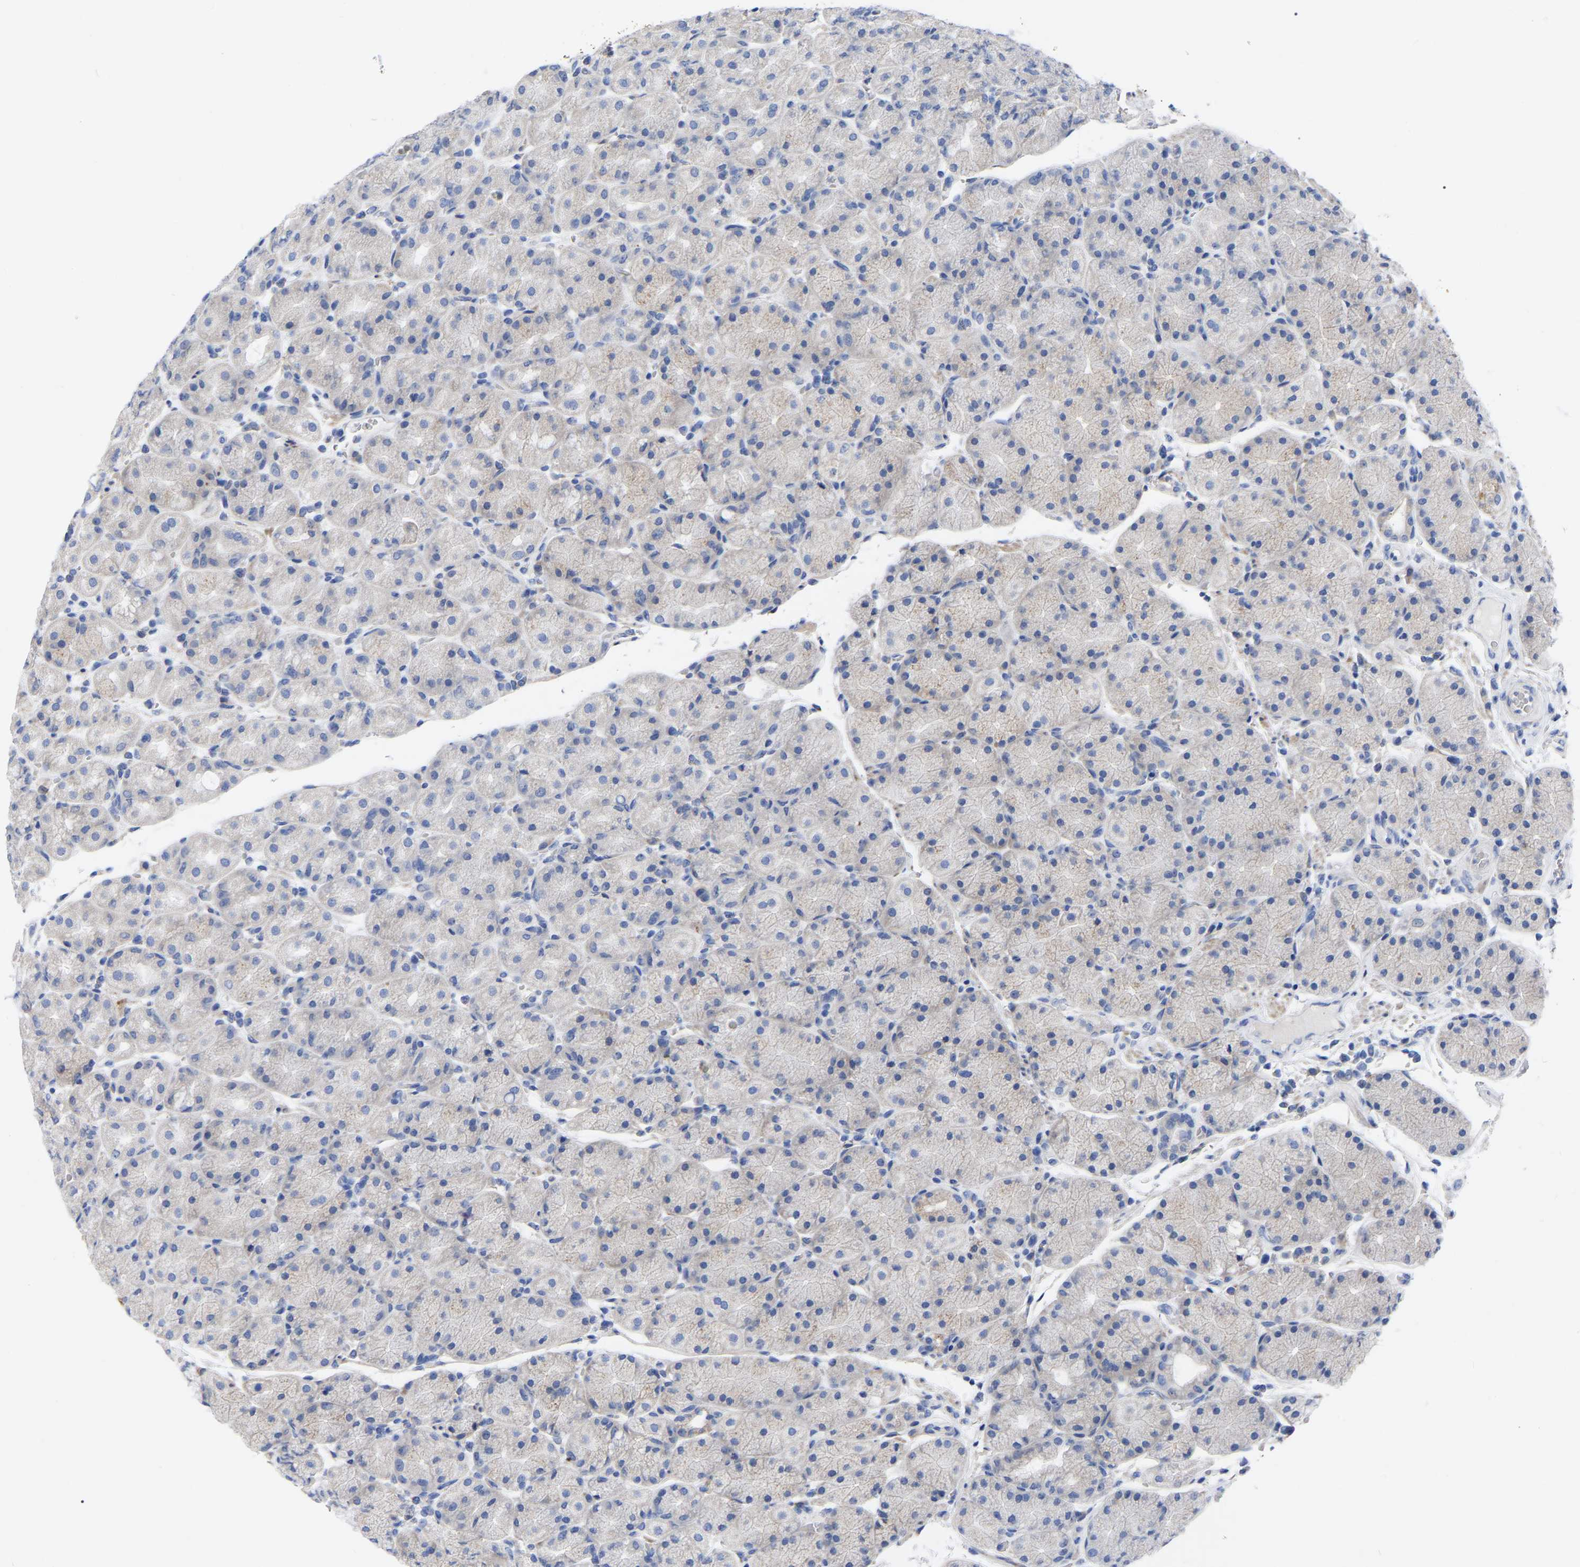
{"staining": {"intensity": "moderate", "quantity": "<25%", "location": "cytoplasmic/membranous"}, "tissue": "stomach", "cell_type": "Glandular cells", "image_type": "normal", "snomed": [{"axis": "morphology", "description": "Normal tissue, NOS"}, {"axis": "morphology", "description": "Carcinoid, malignant, NOS"}, {"axis": "topography", "description": "Stomach, upper"}], "caption": "Brown immunohistochemical staining in benign human stomach exhibits moderate cytoplasmic/membranous staining in approximately <25% of glandular cells. The protein is stained brown, and the nuclei are stained in blue (DAB (3,3'-diaminobenzidine) IHC with brightfield microscopy, high magnification).", "gene": "GDF3", "patient": {"sex": "male", "age": 39}}